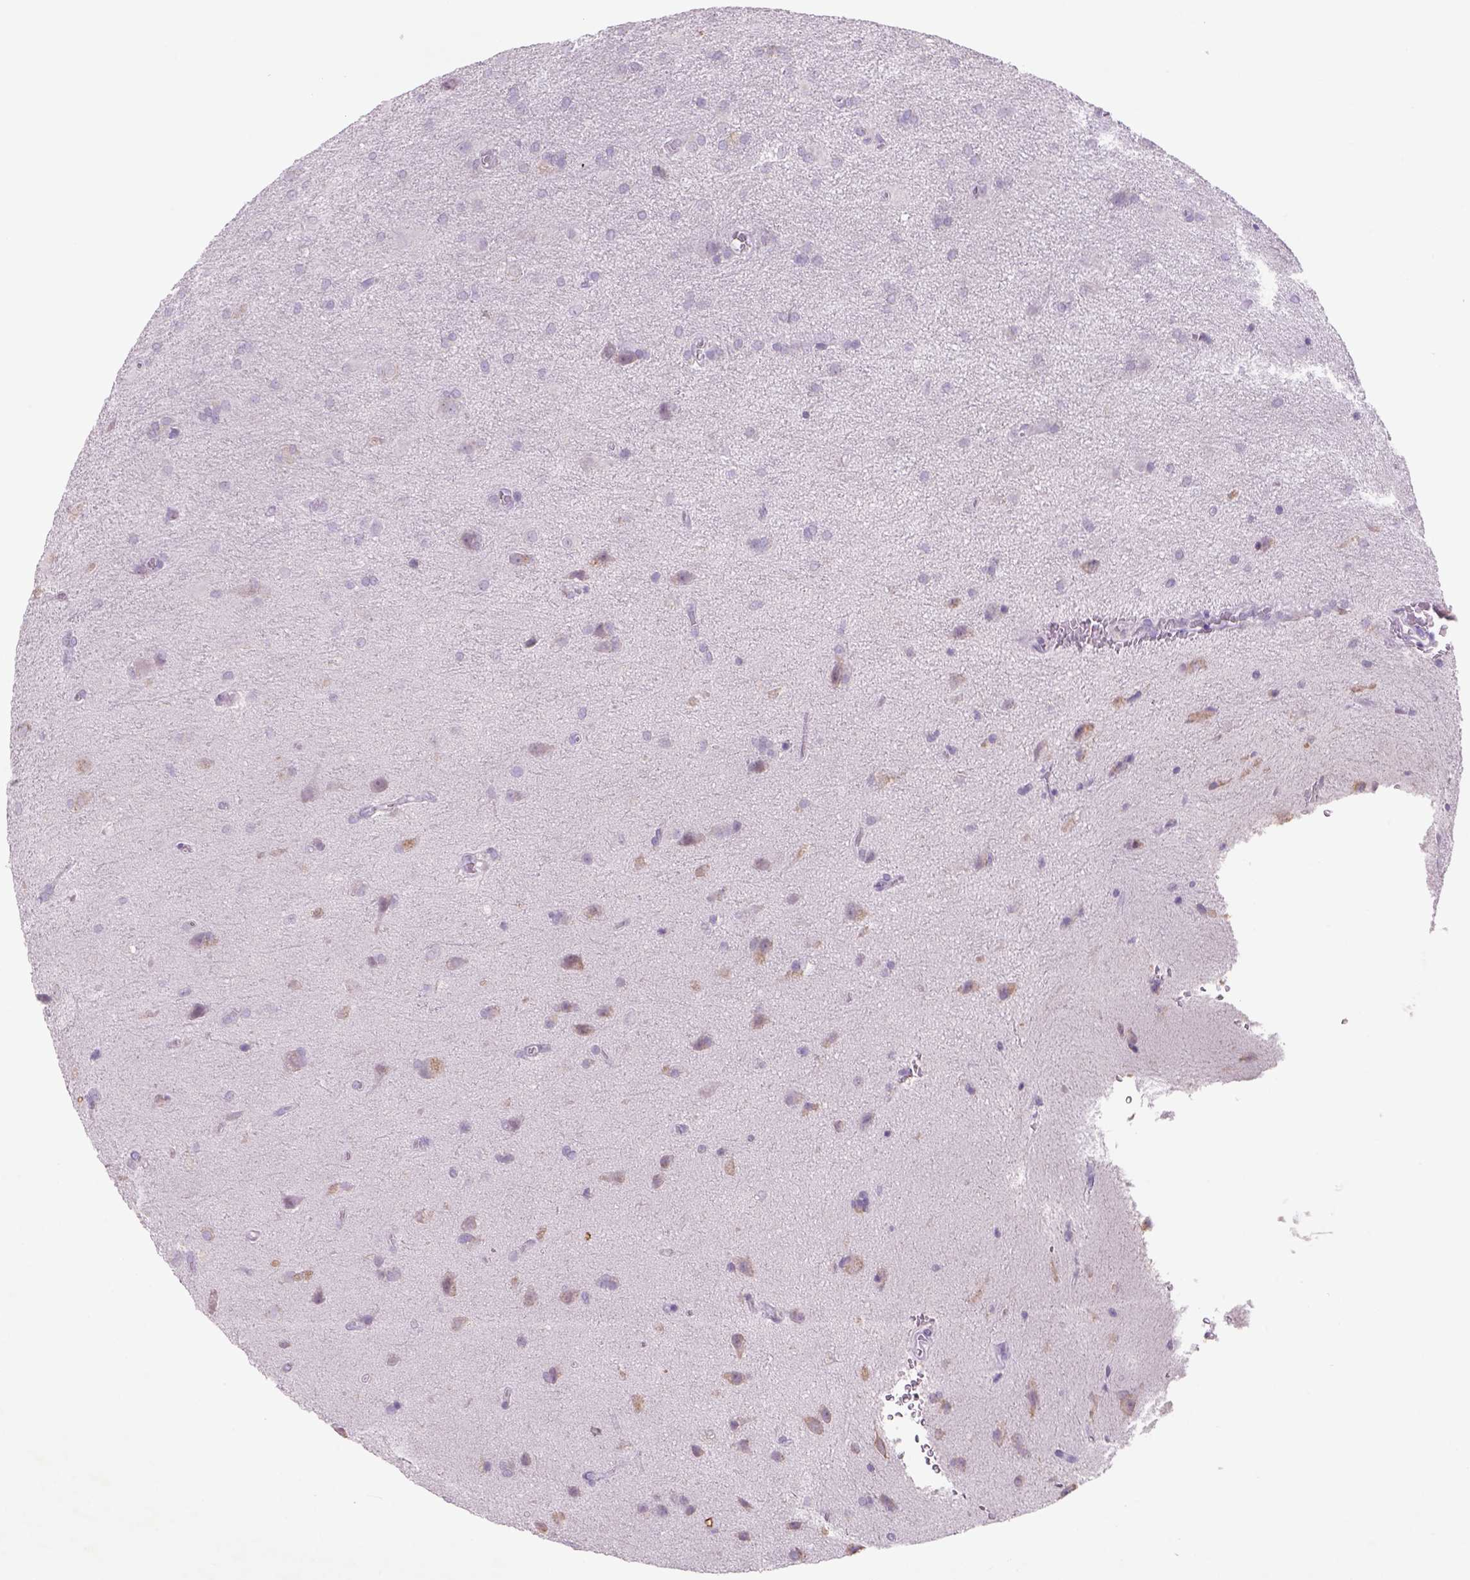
{"staining": {"intensity": "negative", "quantity": "none", "location": "none"}, "tissue": "glioma", "cell_type": "Tumor cells", "image_type": "cancer", "snomed": [{"axis": "morphology", "description": "Glioma, malignant, Low grade"}, {"axis": "topography", "description": "Brain"}], "caption": "A photomicrograph of malignant low-grade glioma stained for a protein shows no brown staining in tumor cells.", "gene": "NAALAD2", "patient": {"sex": "male", "age": 58}}